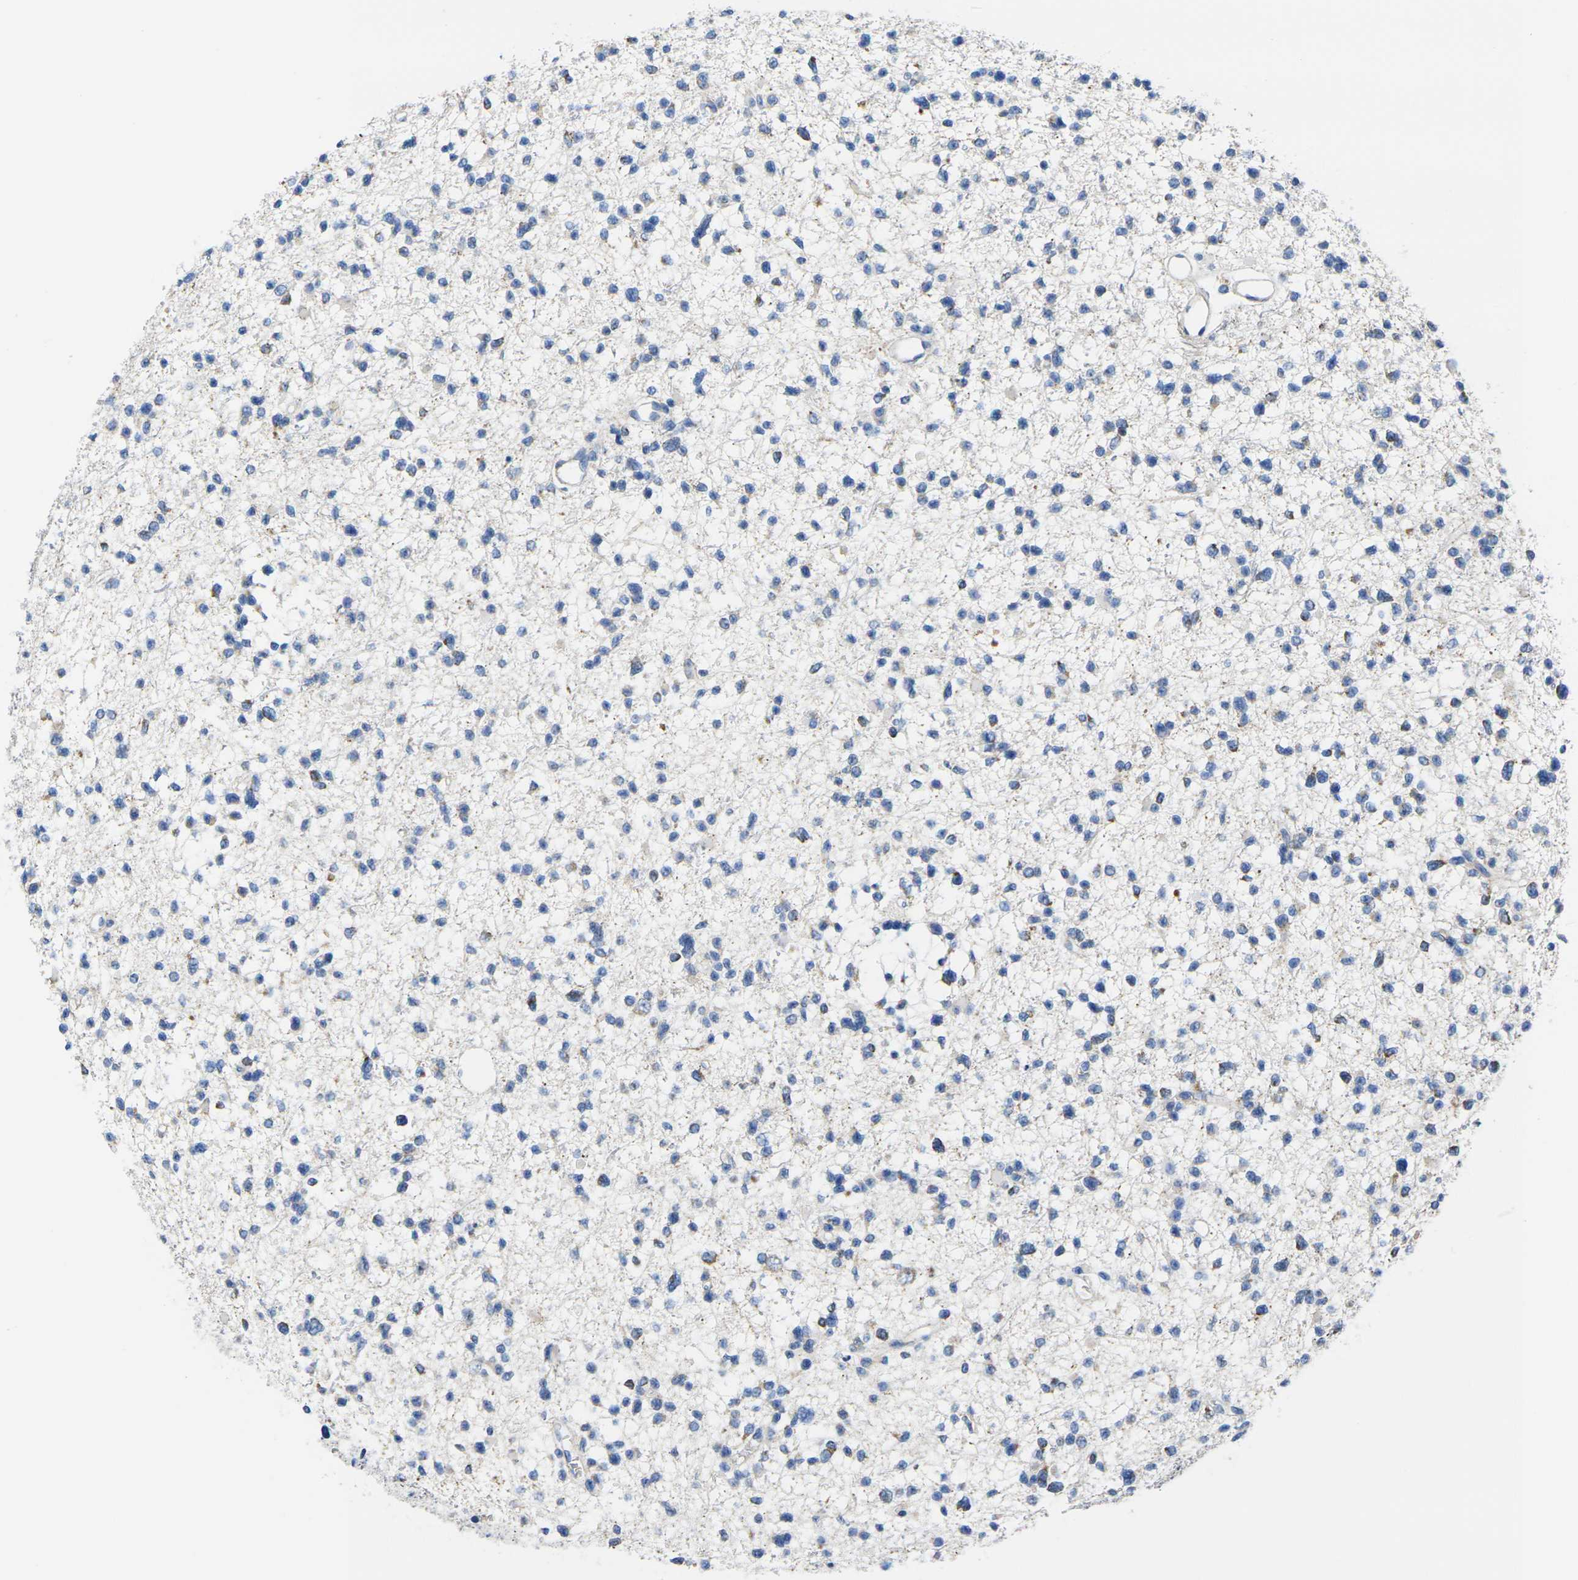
{"staining": {"intensity": "moderate", "quantity": "<25%", "location": "cytoplasmic/membranous"}, "tissue": "glioma", "cell_type": "Tumor cells", "image_type": "cancer", "snomed": [{"axis": "morphology", "description": "Glioma, malignant, Low grade"}, {"axis": "topography", "description": "Brain"}], "caption": "Malignant glioma (low-grade) stained with IHC reveals moderate cytoplasmic/membranous positivity in approximately <25% of tumor cells.", "gene": "TMEM204", "patient": {"sex": "female", "age": 22}}